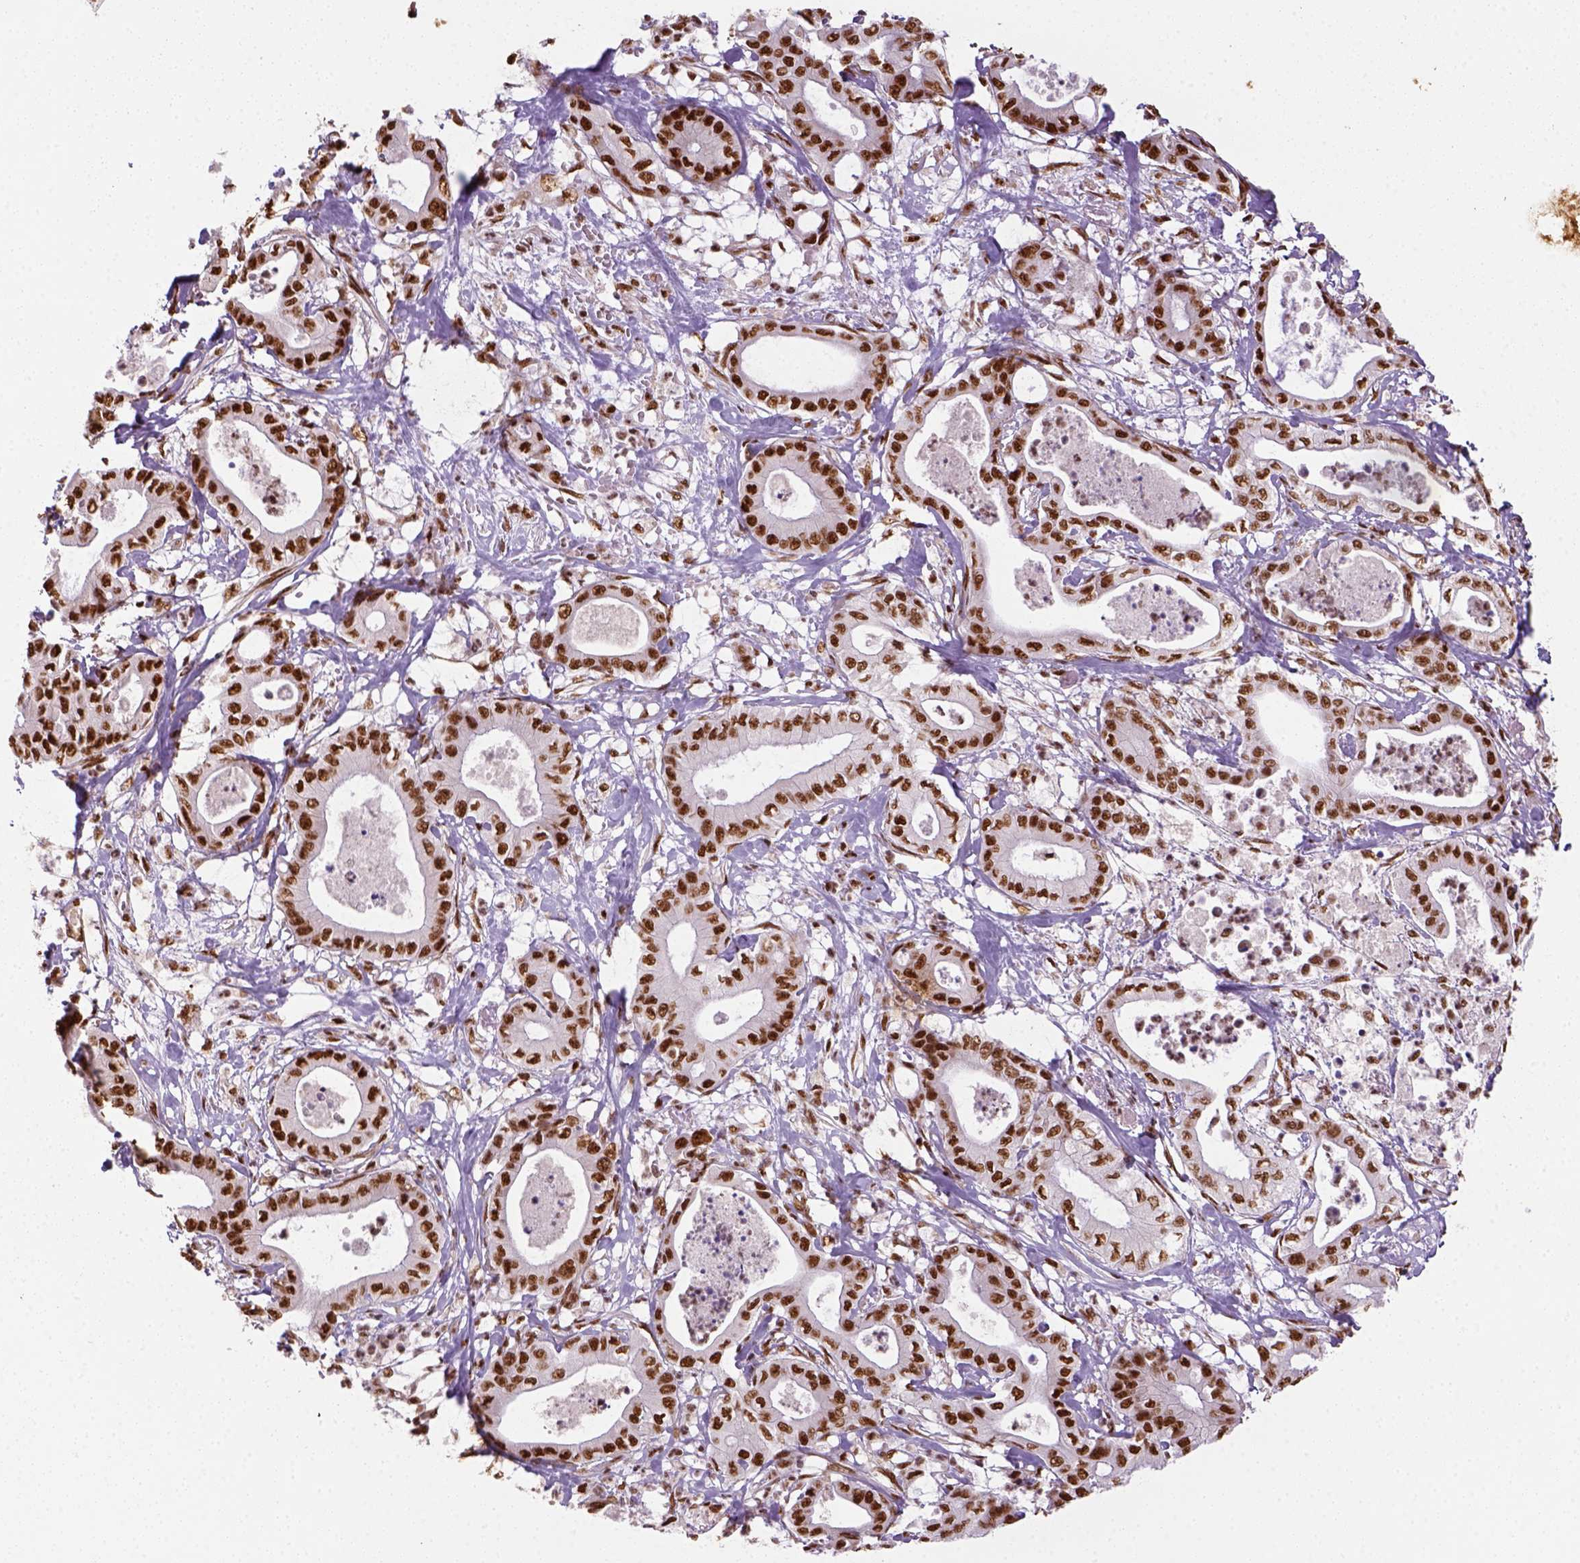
{"staining": {"intensity": "strong", "quantity": ">75%", "location": "nuclear"}, "tissue": "pancreatic cancer", "cell_type": "Tumor cells", "image_type": "cancer", "snomed": [{"axis": "morphology", "description": "Adenocarcinoma, NOS"}, {"axis": "topography", "description": "Pancreas"}], "caption": "Immunohistochemistry of adenocarcinoma (pancreatic) demonstrates high levels of strong nuclear positivity in approximately >75% of tumor cells. Ihc stains the protein of interest in brown and the nuclei are stained blue.", "gene": "CCAR1", "patient": {"sex": "male", "age": 71}}